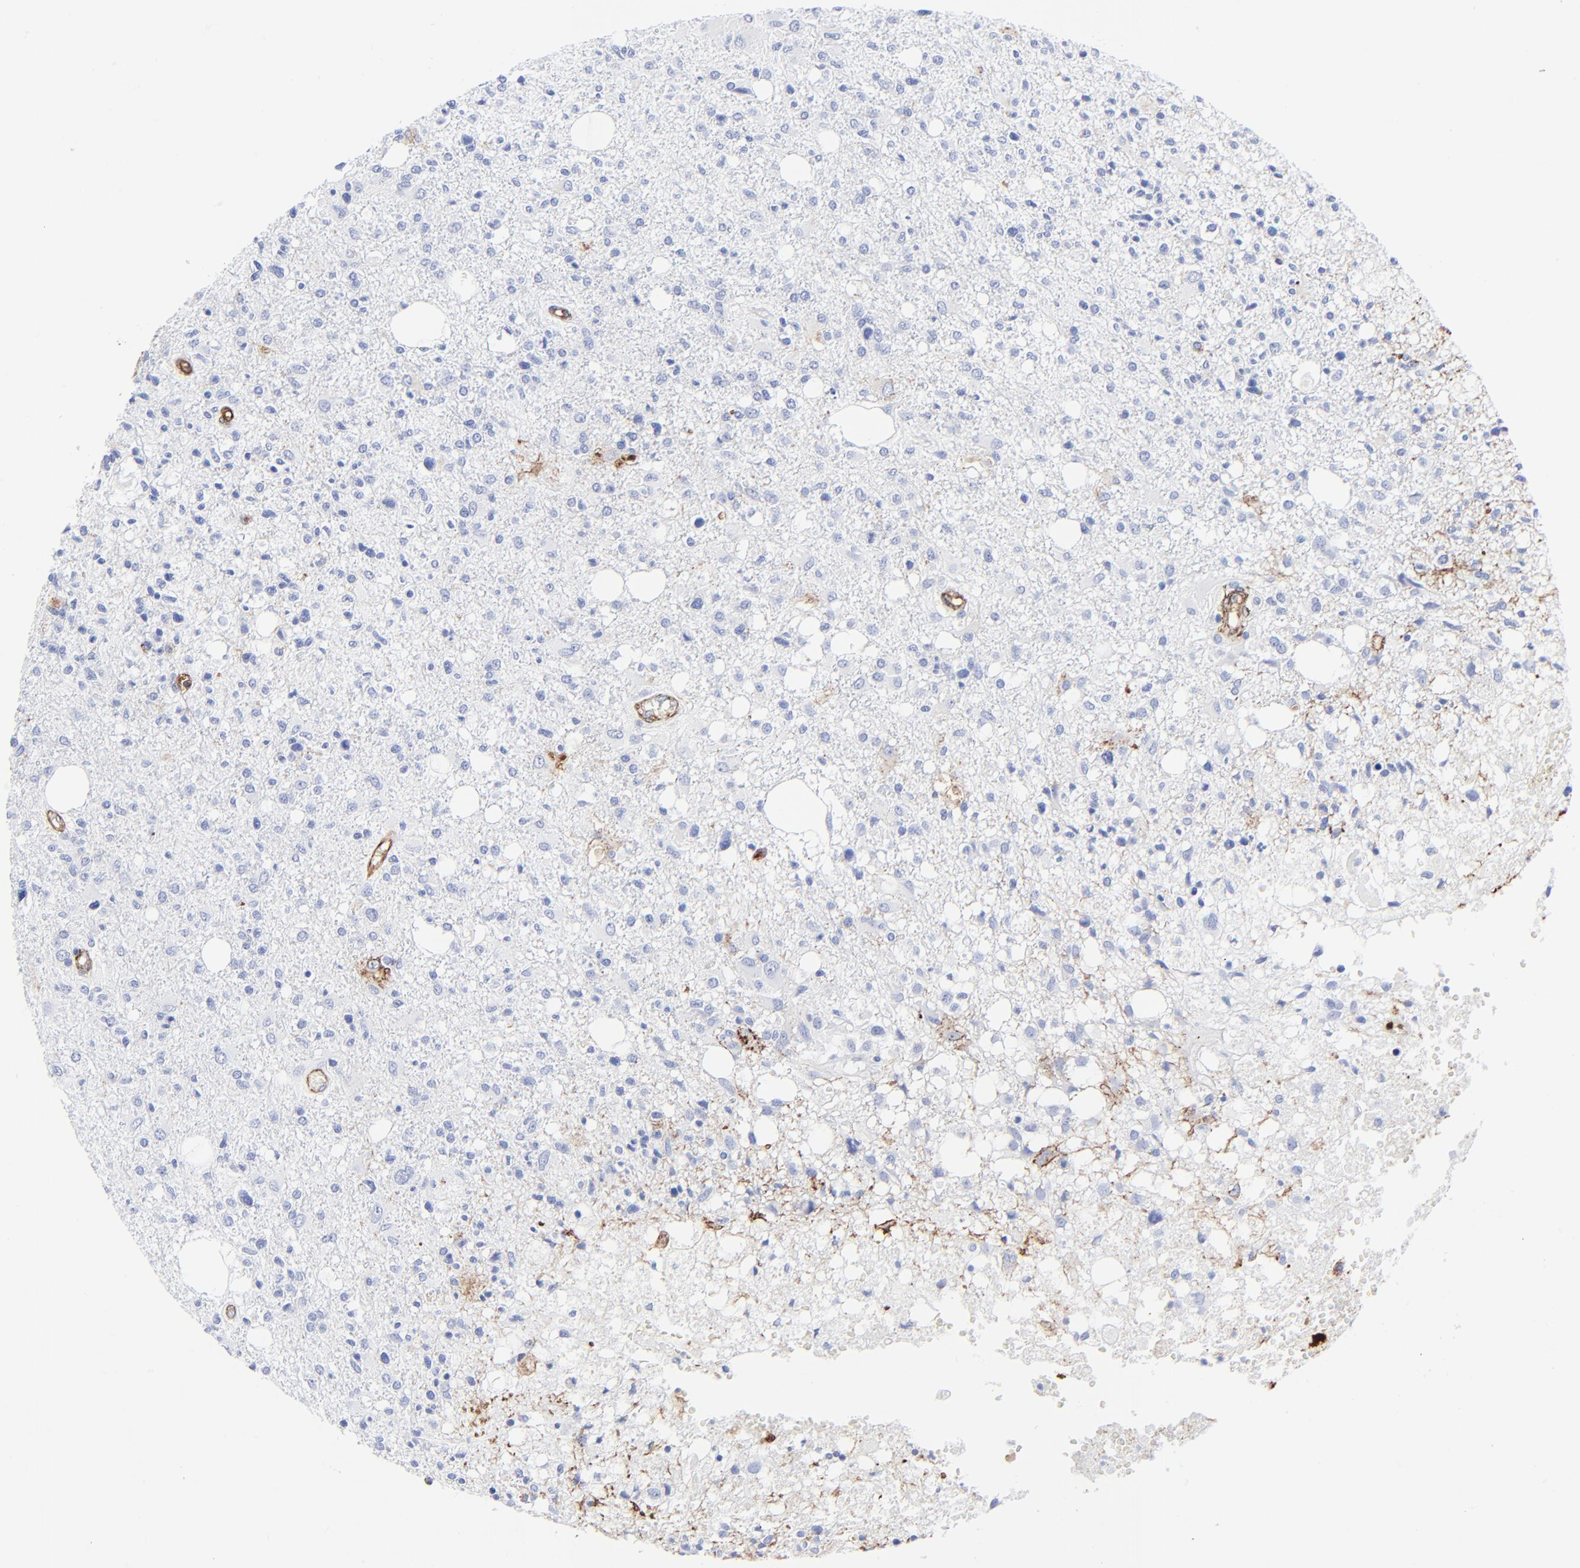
{"staining": {"intensity": "negative", "quantity": "none", "location": "none"}, "tissue": "glioma", "cell_type": "Tumor cells", "image_type": "cancer", "snomed": [{"axis": "morphology", "description": "Glioma, malignant, High grade"}, {"axis": "topography", "description": "Cerebral cortex"}], "caption": "Tumor cells show no significant positivity in malignant glioma (high-grade). (DAB immunohistochemistry (IHC), high magnification).", "gene": "CAV1", "patient": {"sex": "male", "age": 76}}